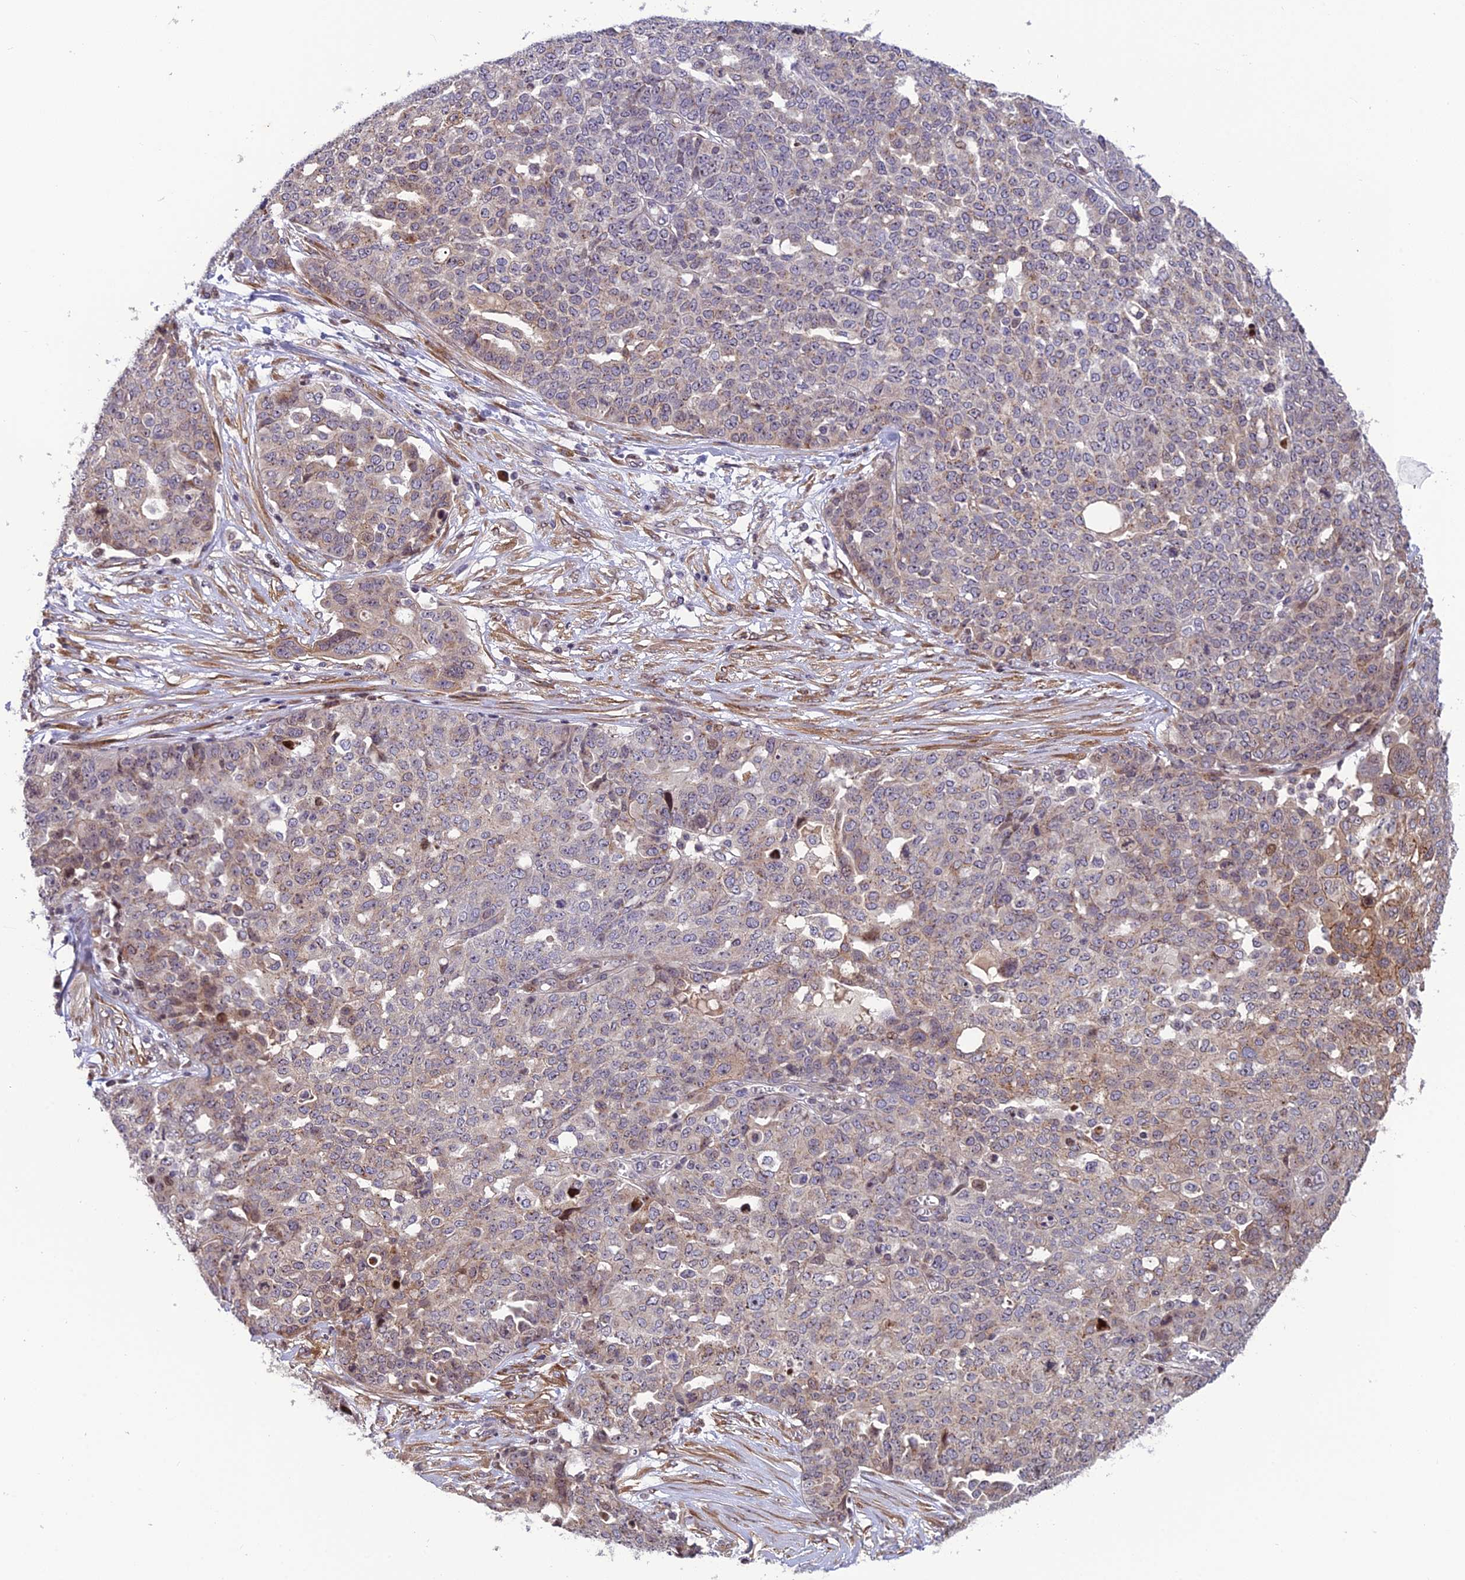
{"staining": {"intensity": "weak", "quantity": "25%-75%", "location": "cytoplasmic/membranous"}, "tissue": "ovarian cancer", "cell_type": "Tumor cells", "image_type": "cancer", "snomed": [{"axis": "morphology", "description": "Cystadenocarcinoma, serous, NOS"}, {"axis": "topography", "description": "Soft tissue"}, {"axis": "topography", "description": "Ovary"}], "caption": "Ovarian cancer (serous cystadenocarcinoma) tissue displays weak cytoplasmic/membranous staining in approximately 25%-75% of tumor cells, visualized by immunohistochemistry.", "gene": "SMIM7", "patient": {"sex": "female", "age": 57}}